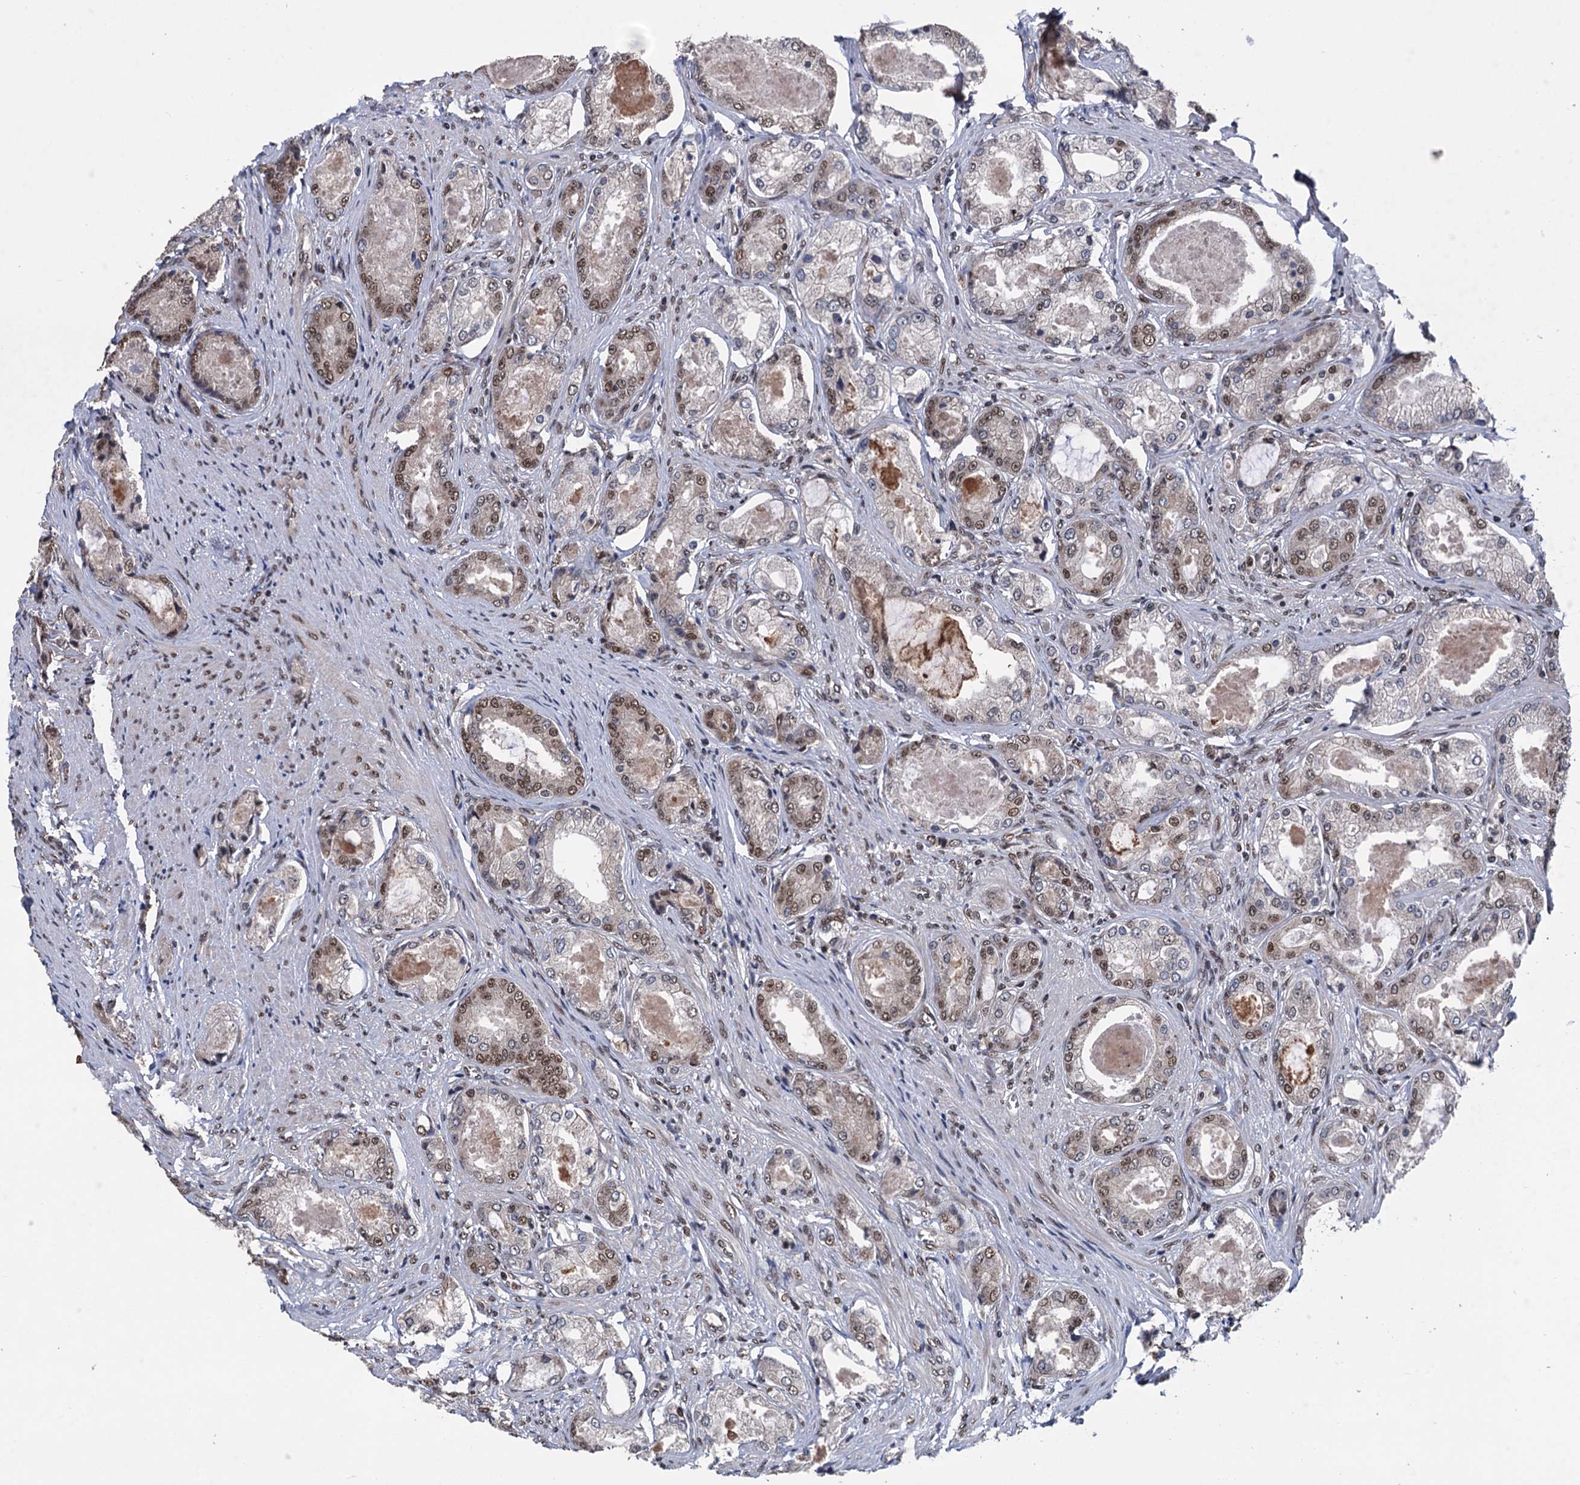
{"staining": {"intensity": "moderate", "quantity": "<25%", "location": "nuclear"}, "tissue": "prostate cancer", "cell_type": "Tumor cells", "image_type": "cancer", "snomed": [{"axis": "morphology", "description": "Adenocarcinoma, Low grade"}, {"axis": "topography", "description": "Prostate"}], "caption": "This micrograph reveals prostate low-grade adenocarcinoma stained with immunohistochemistry to label a protein in brown. The nuclear of tumor cells show moderate positivity for the protein. Nuclei are counter-stained blue.", "gene": "RASSF4", "patient": {"sex": "male", "age": 68}}